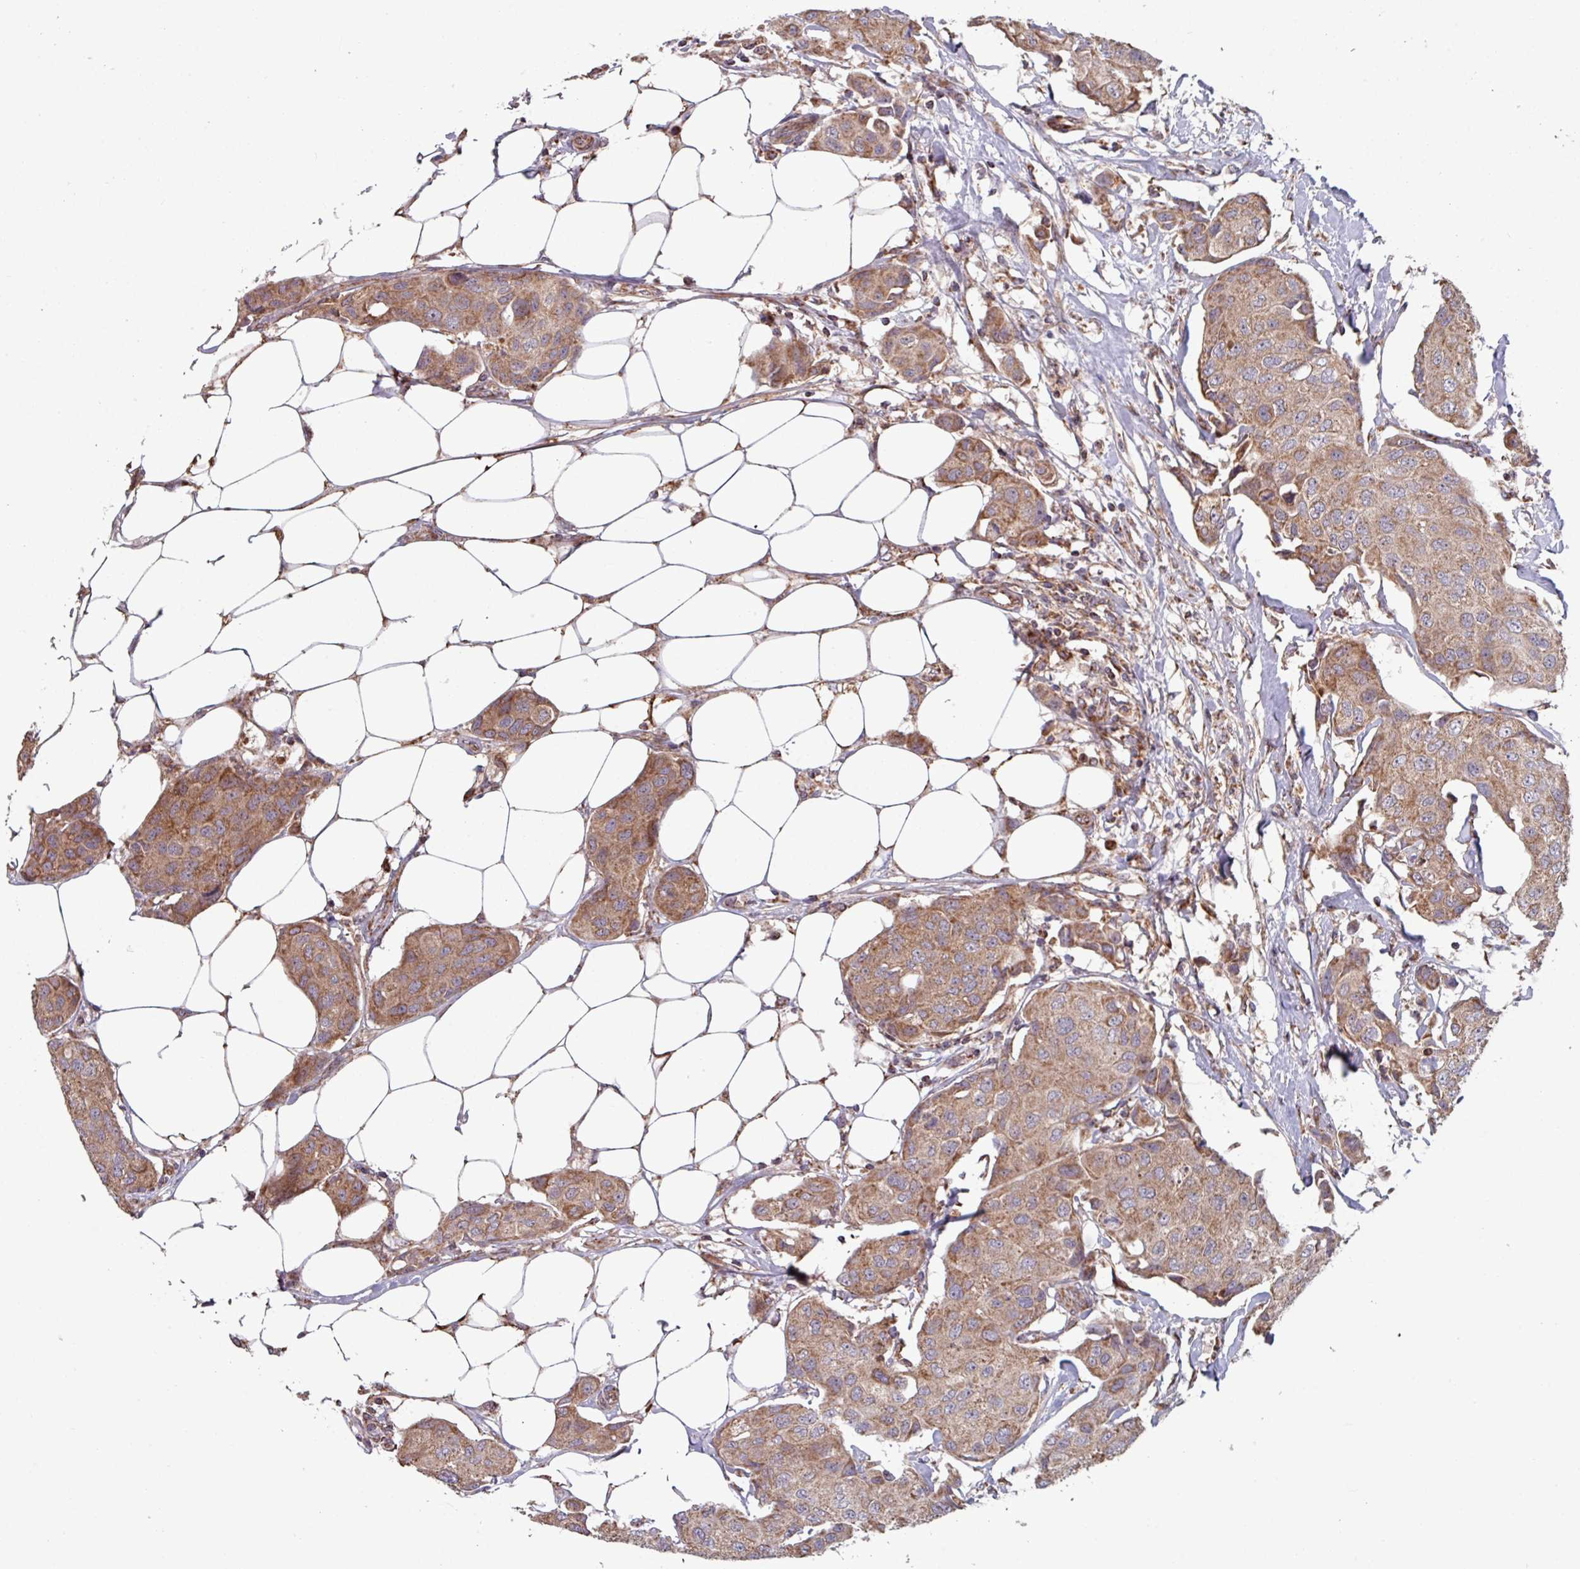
{"staining": {"intensity": "moderate", "quantity": ">75%", "location": "cytoplasmic/membranous"}, "tissue": "breast cancer", "cell_type": "Tumor cells", "image_type": "cancer", "snomed": [{"axis": "morphology", "description": "Duct carcinoma"}, {"axis": "topography", "description": "Breast"}, {"axis": "topography", "description": "Lymph node"}], "caption": "This micrograph reveals breast cancer stained with IHC to label a protein in brown. The cytoplasmic/membranous of tumor cells show moderate positivity for the protein. Nuclei are counter-stained blue.", "gene": "COX7C", "patient": {"sex": "female", "age": 80}}